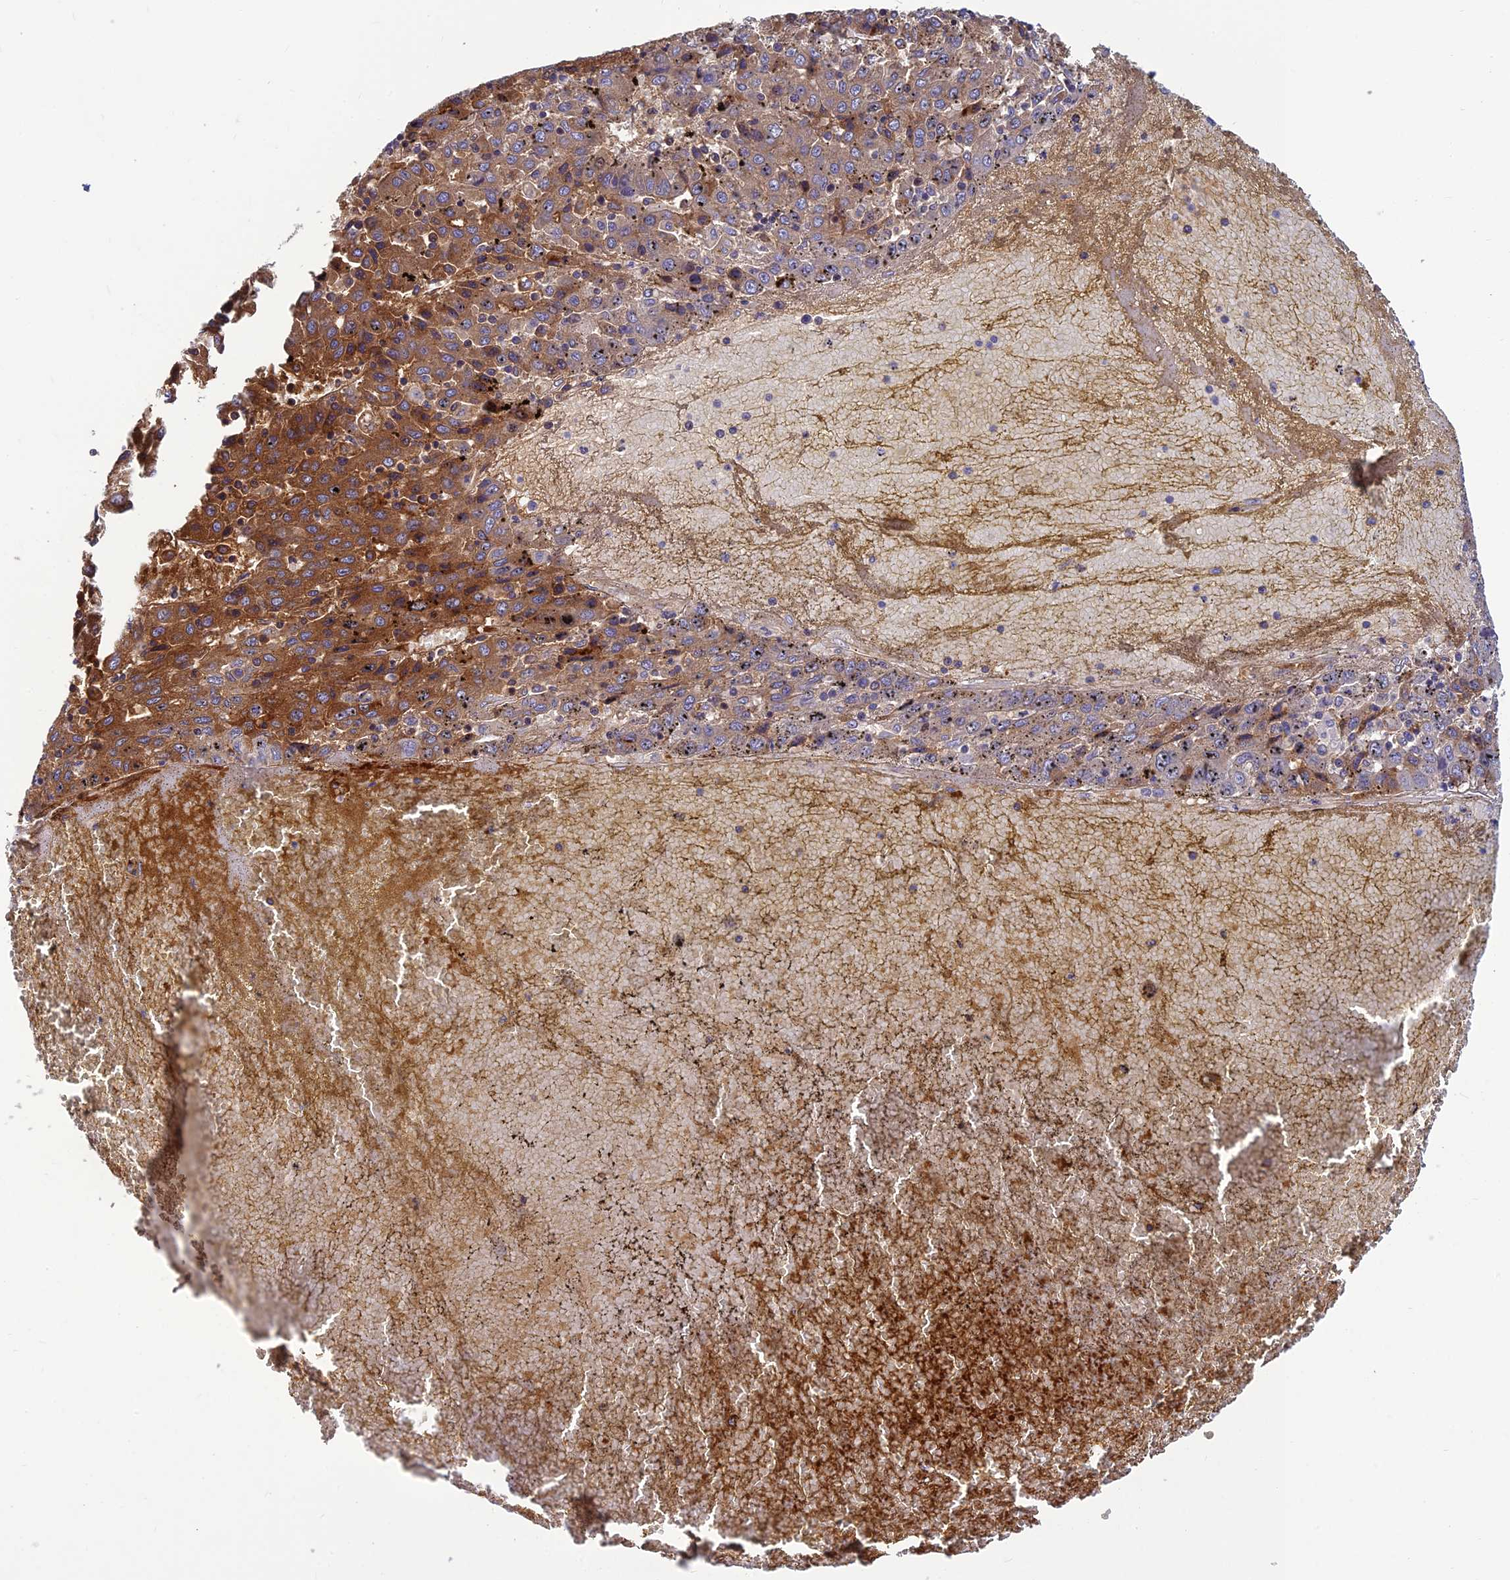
{"staining": {"intensity": "moderate", "quantity": "25%-75%", "location": "cytoplasmic/membranous"}, "tissue": "liver cancer", "cell_type": "Tumor cells", "image_type": "cancer", "snomed": [{"axis": "morphology", "description": "Carcinoma, Hepatocellular, NOS"}, {"axis": "topography", "description": "Liver"}], "caption": "Protein expression analysis of human hepatocellular carcinoma (liver) reveals moderate cytoplasmic/membranous staining in approximately 25%-75% of tumor cells.", "gene": "CLEC11A", "patient": {"sex": "female", "age": 53}}